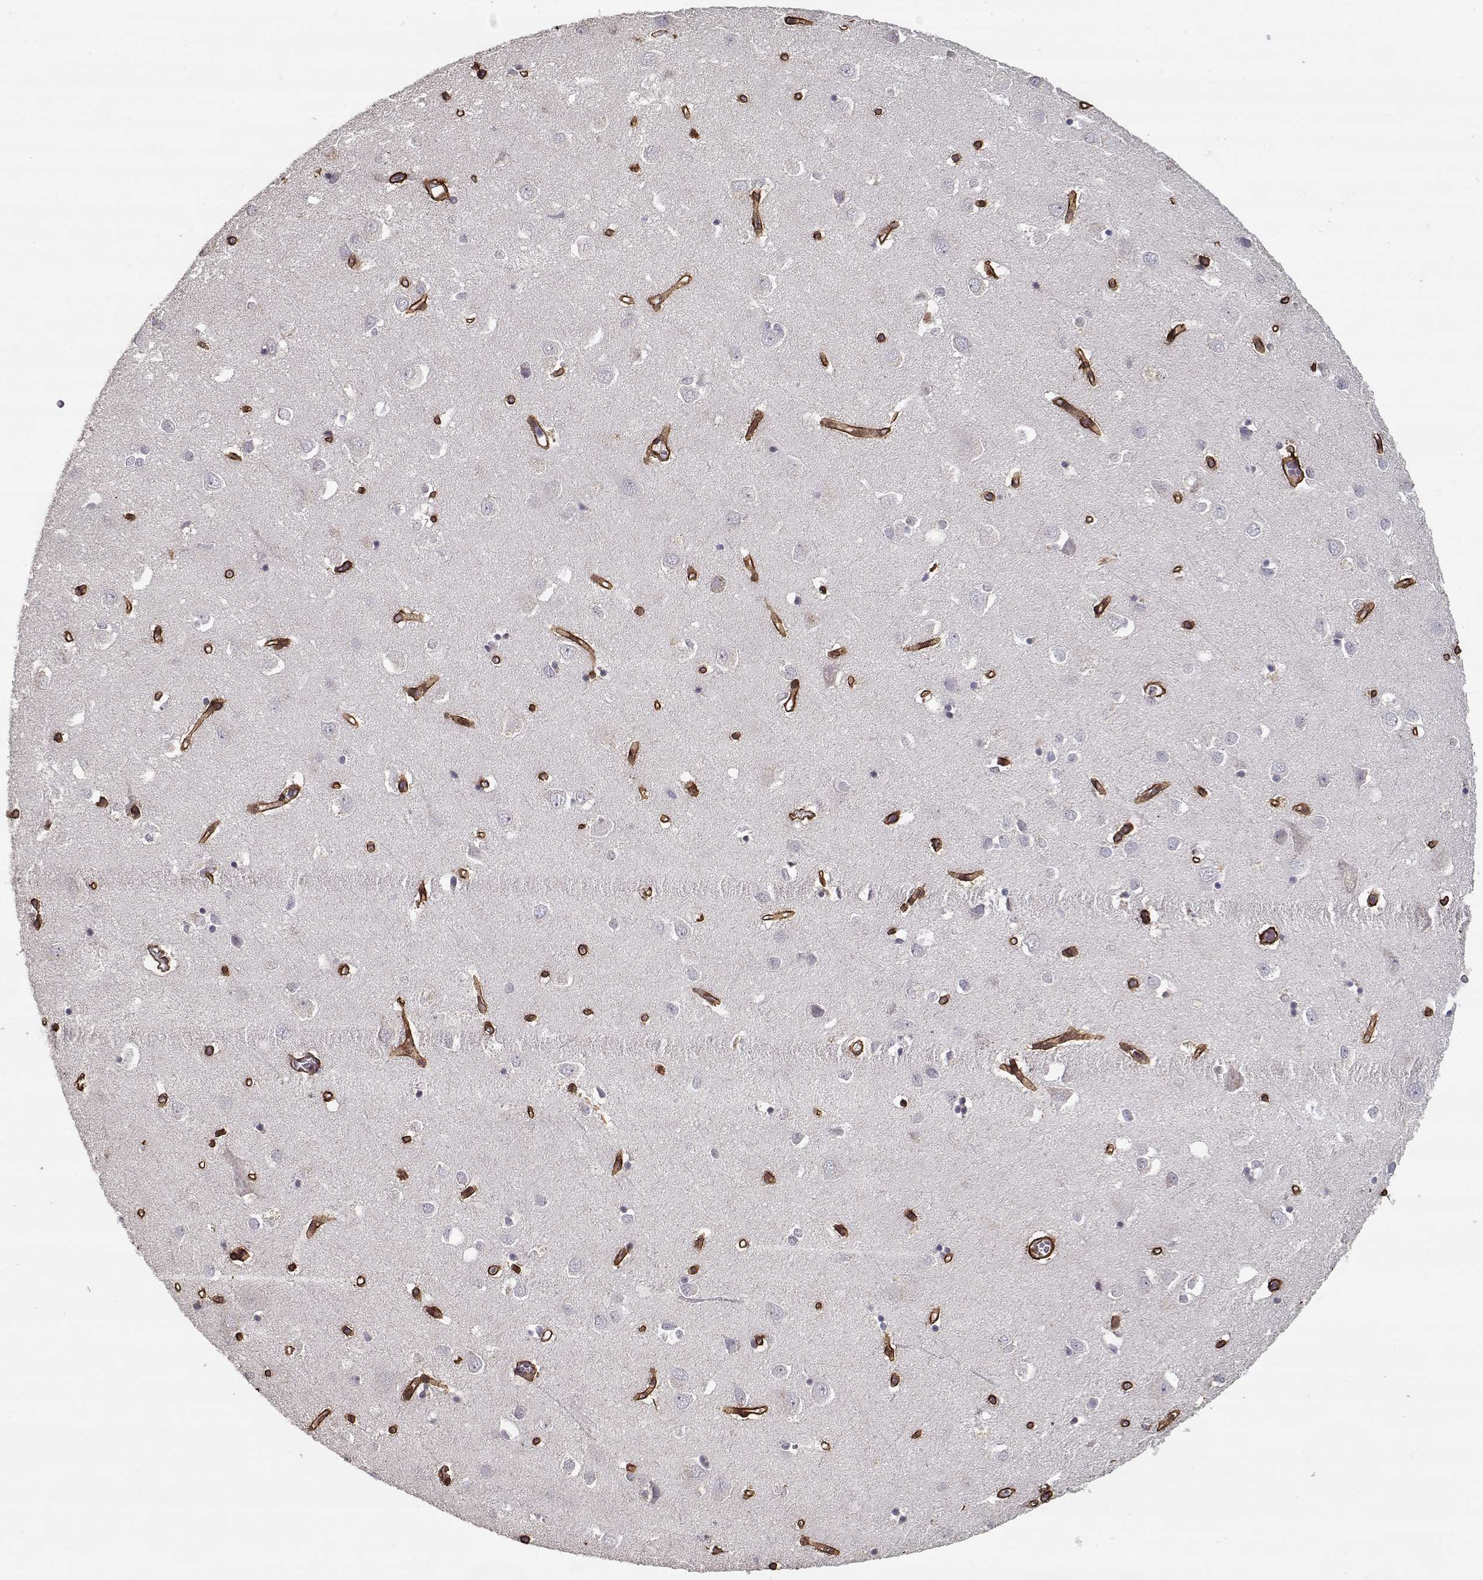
{"staining": {"intensity": "negative", "quantity": "none", "location": "none"}, "tissue": "cerebral cortex", "cell_type": "Endothelial cells", "image_type": "normal", "snomed": [{"axis": "morphology", "description": "Normal tissue, NOS"}, {"axis": "topography", "description": "Cerebral cortex"}], "caption": "This is a photomicrograph of immunohistochemistry staining of normal cerebral cortex, which shows no staining in endothelial cells.", "gene": "LAMA2", "patient": {"sex": "male", "age": 70}}